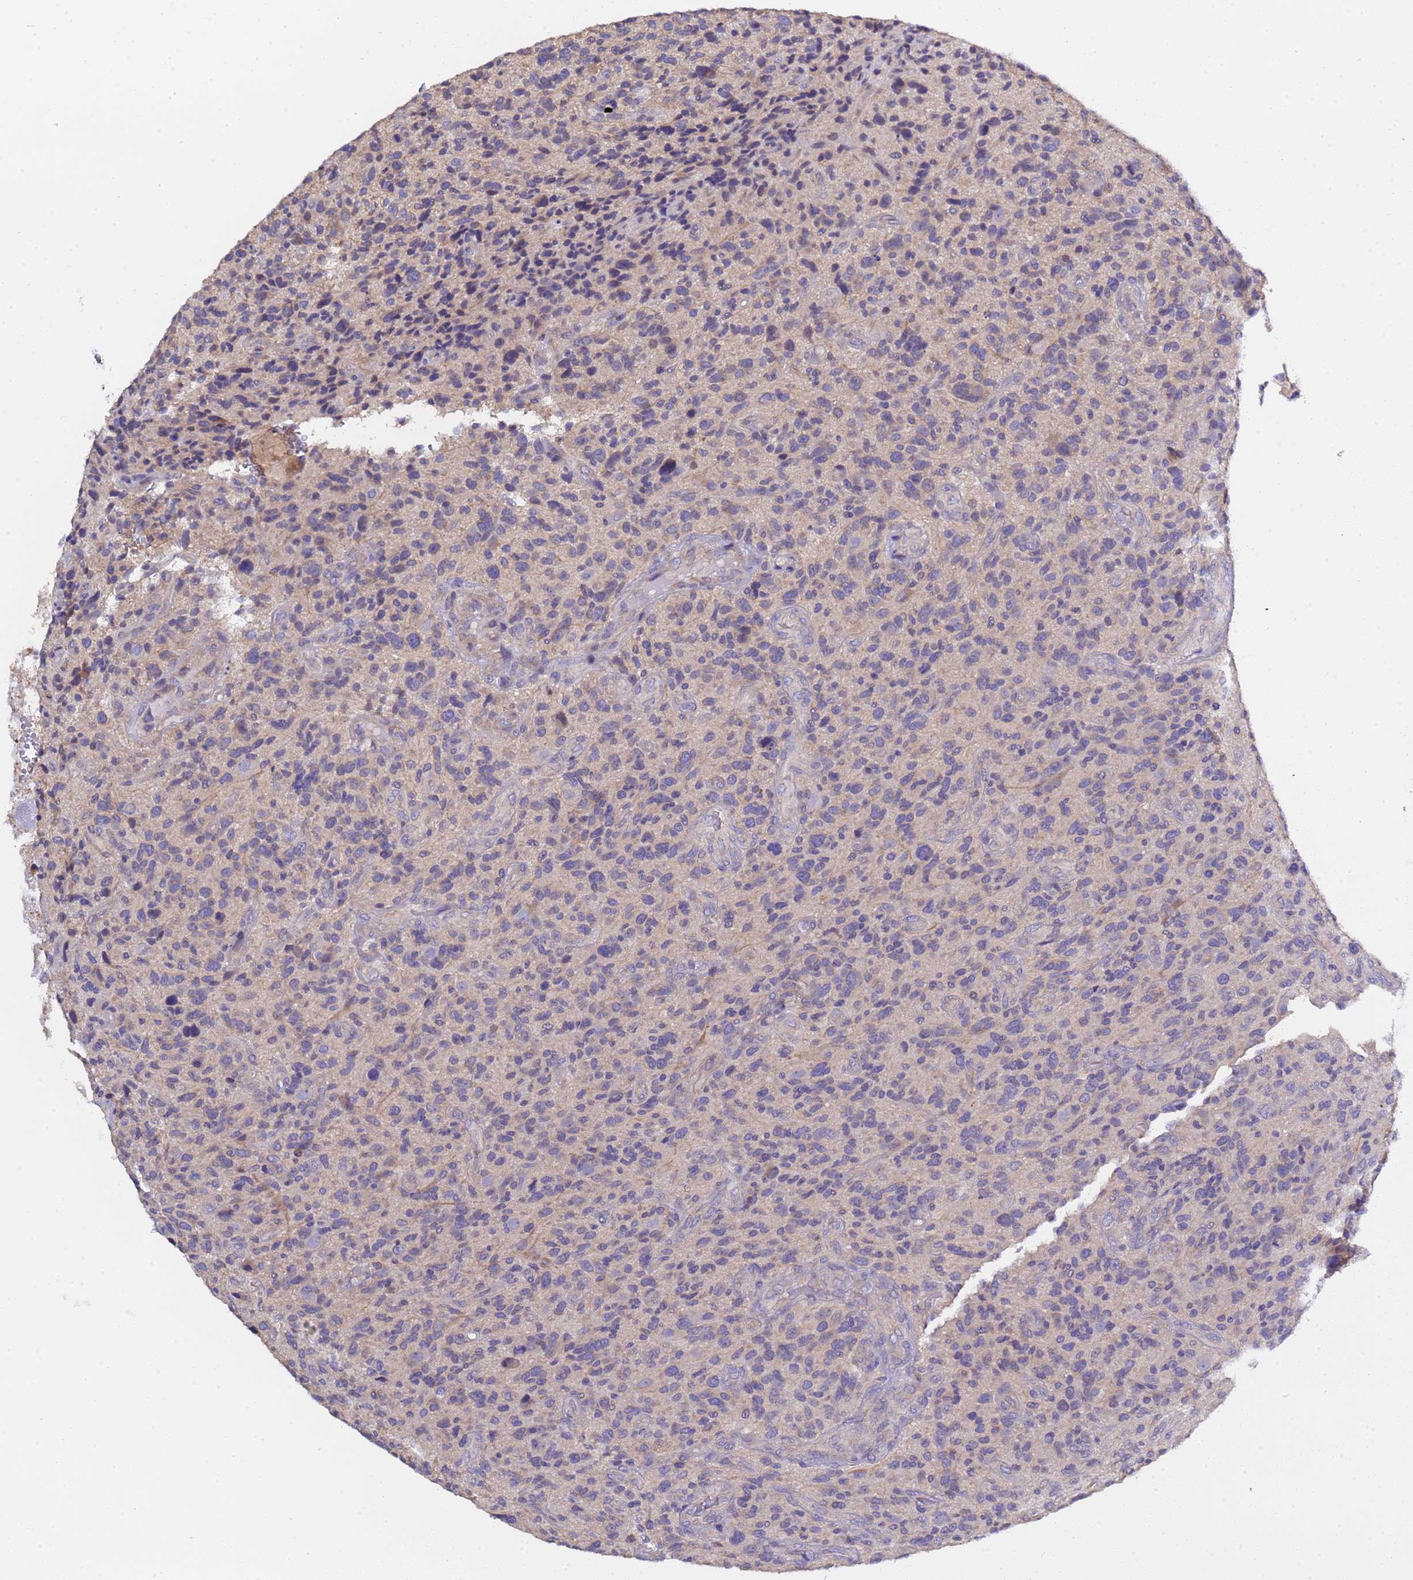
{"staining": {"intensity": "negative", "quantity": "none", "location": "none"}, "tissue": "glioma", "cell_type": "Tumor cells", "image_type": "cancer", "snomed": [{"axis": "morphology", "description": "Glioma, malignant, High grade"}, {"axis": "topography", "description": "Brain"}], "caption": "Histopathology image shows no significant protein positivity in tumor cells of malignant glioma (high-grade).", "gene": "ELMOD2", "patient": {"sex": "male", "age": 47}}